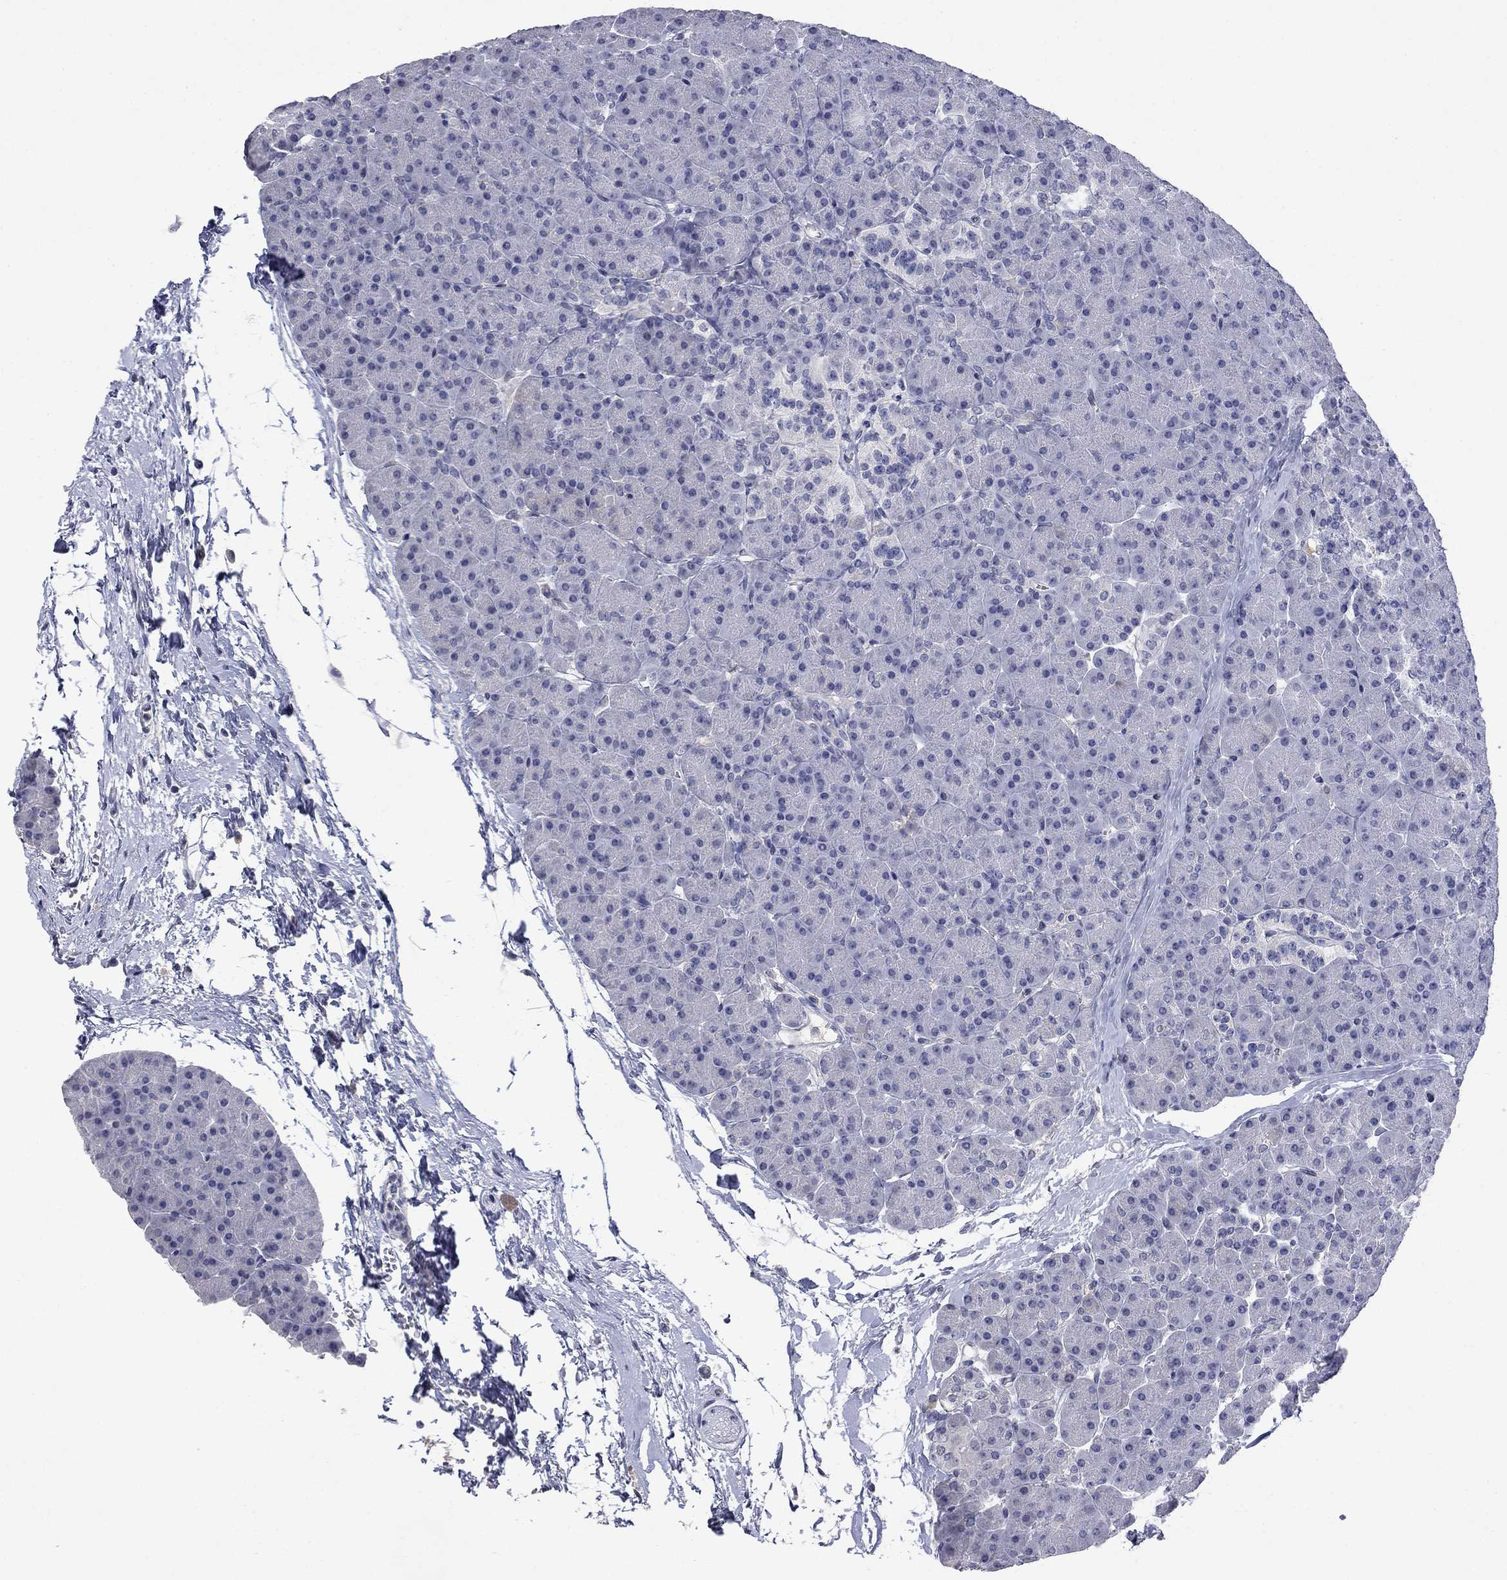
{"staining": {"intensity": "negative", "quantity": "none", "location": "none"}, "tissue": "pancreas", "cell_type": "Exocrine glandular cells", "image_type": "normal", "snomed": [{"axis": "morphology", "description": "Normal tissue, NOS"}, {"axis": "topography", "description": "Pancreas"}], "caption": "Protein analysis of unremarkable pancreas demonstrates no significant staining in exocrine glandular cells.", "gene": "SLC51A", "patient": {"sex": "female", "age": 44}}